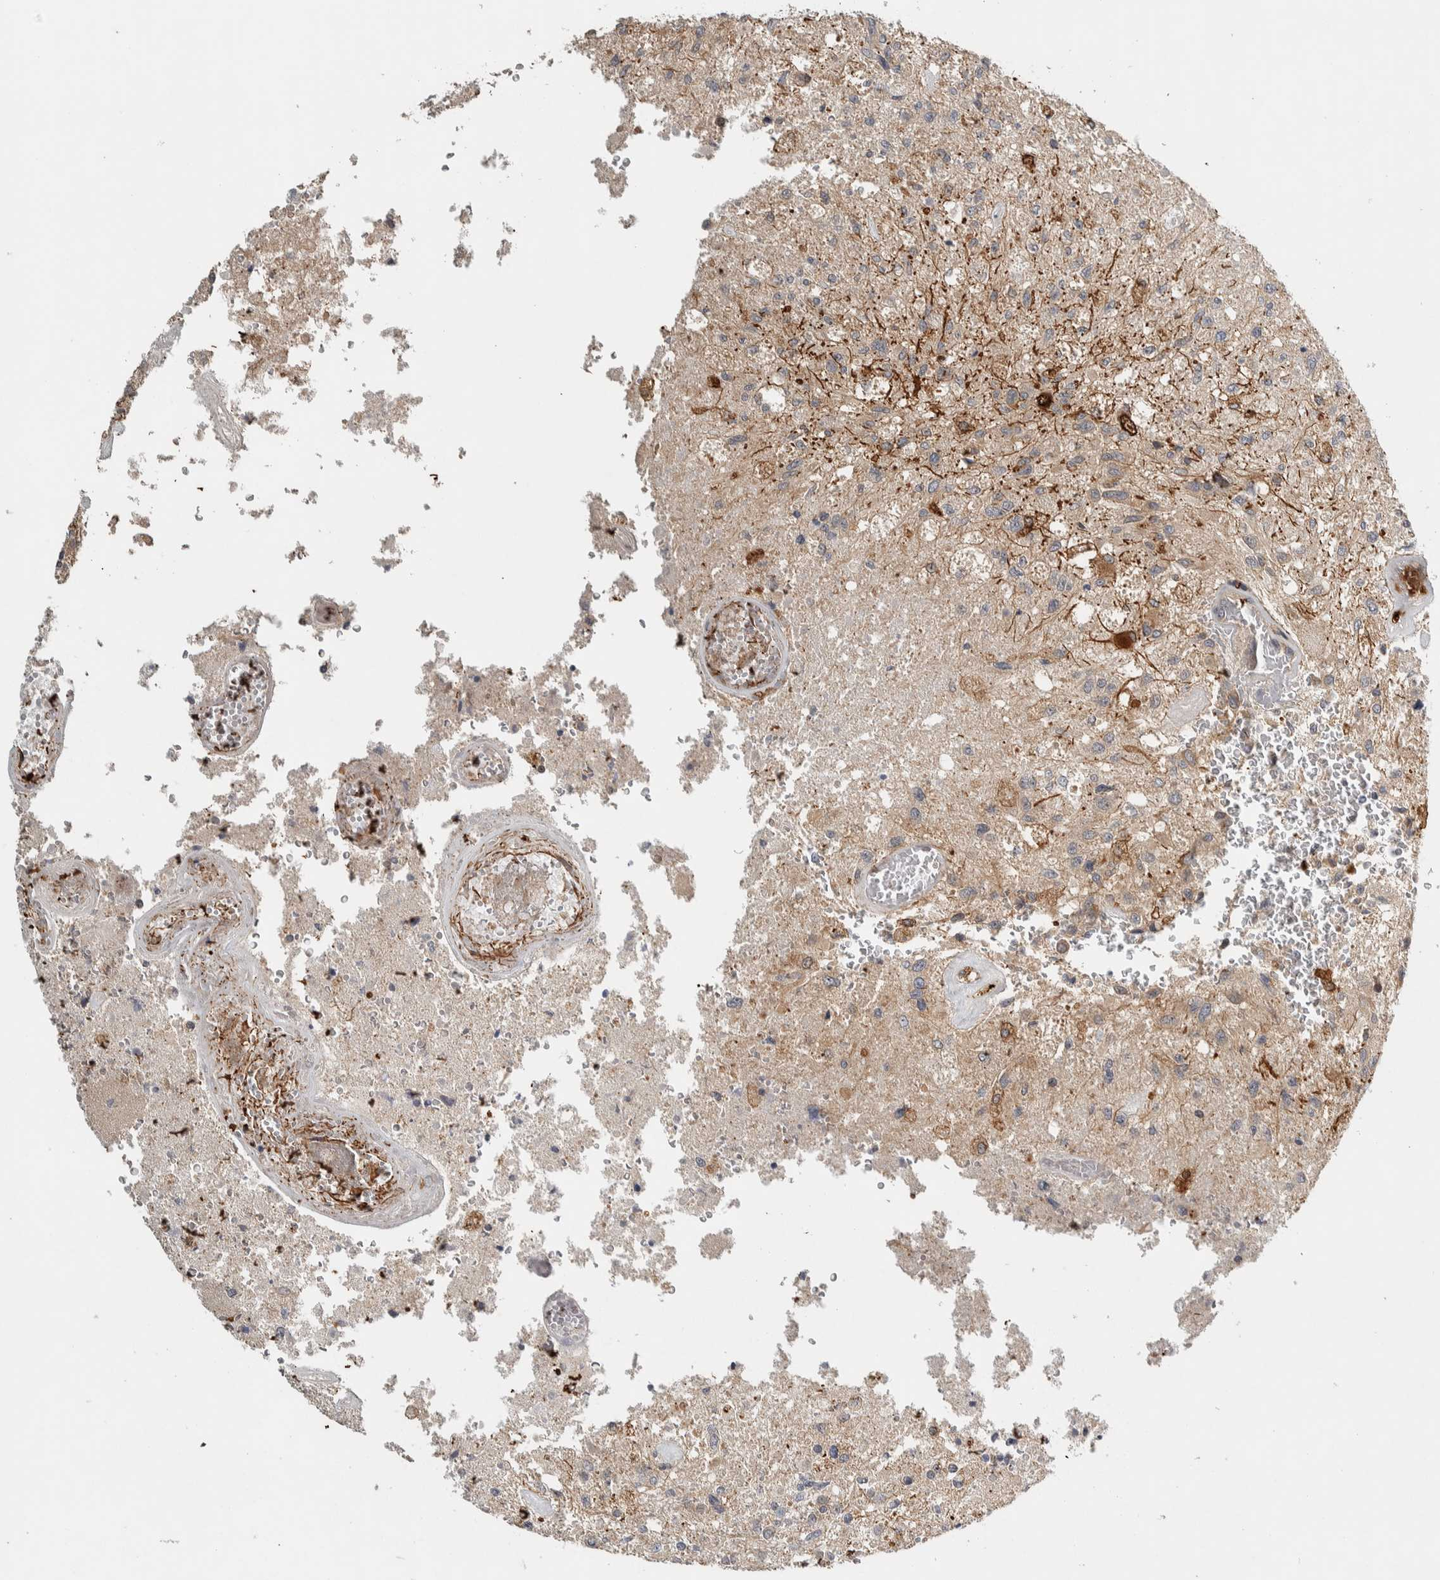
{"staining": {"intensity": "weak", "quantity": "<25%", "location": "cytoplasmic/membranous"}, "tissue": "glioma", "cell_type": "Tumor cells", "image_type": "cancer", "snomed": [{"axis": "morphology", "description": "Normal tissue, NOS"}, {"axis": "morphology", "description": "Glioma, malignant, High grade"}, {"axis": "topography", "description": "Cerebral cortex"}], "caption": "High magnification brightfield microscopy of glioma stained with DAB (brown) and counterstained with hematoxylin (blue): tumor cells show no significant expression. (Stains: DAB immunohistochemistry with hematoxylin counter stain, Microscopy: brightfield microscopy at high magnification).", "gene": "TBC1D31", "patient": {"sex": "male", "age": 77}}